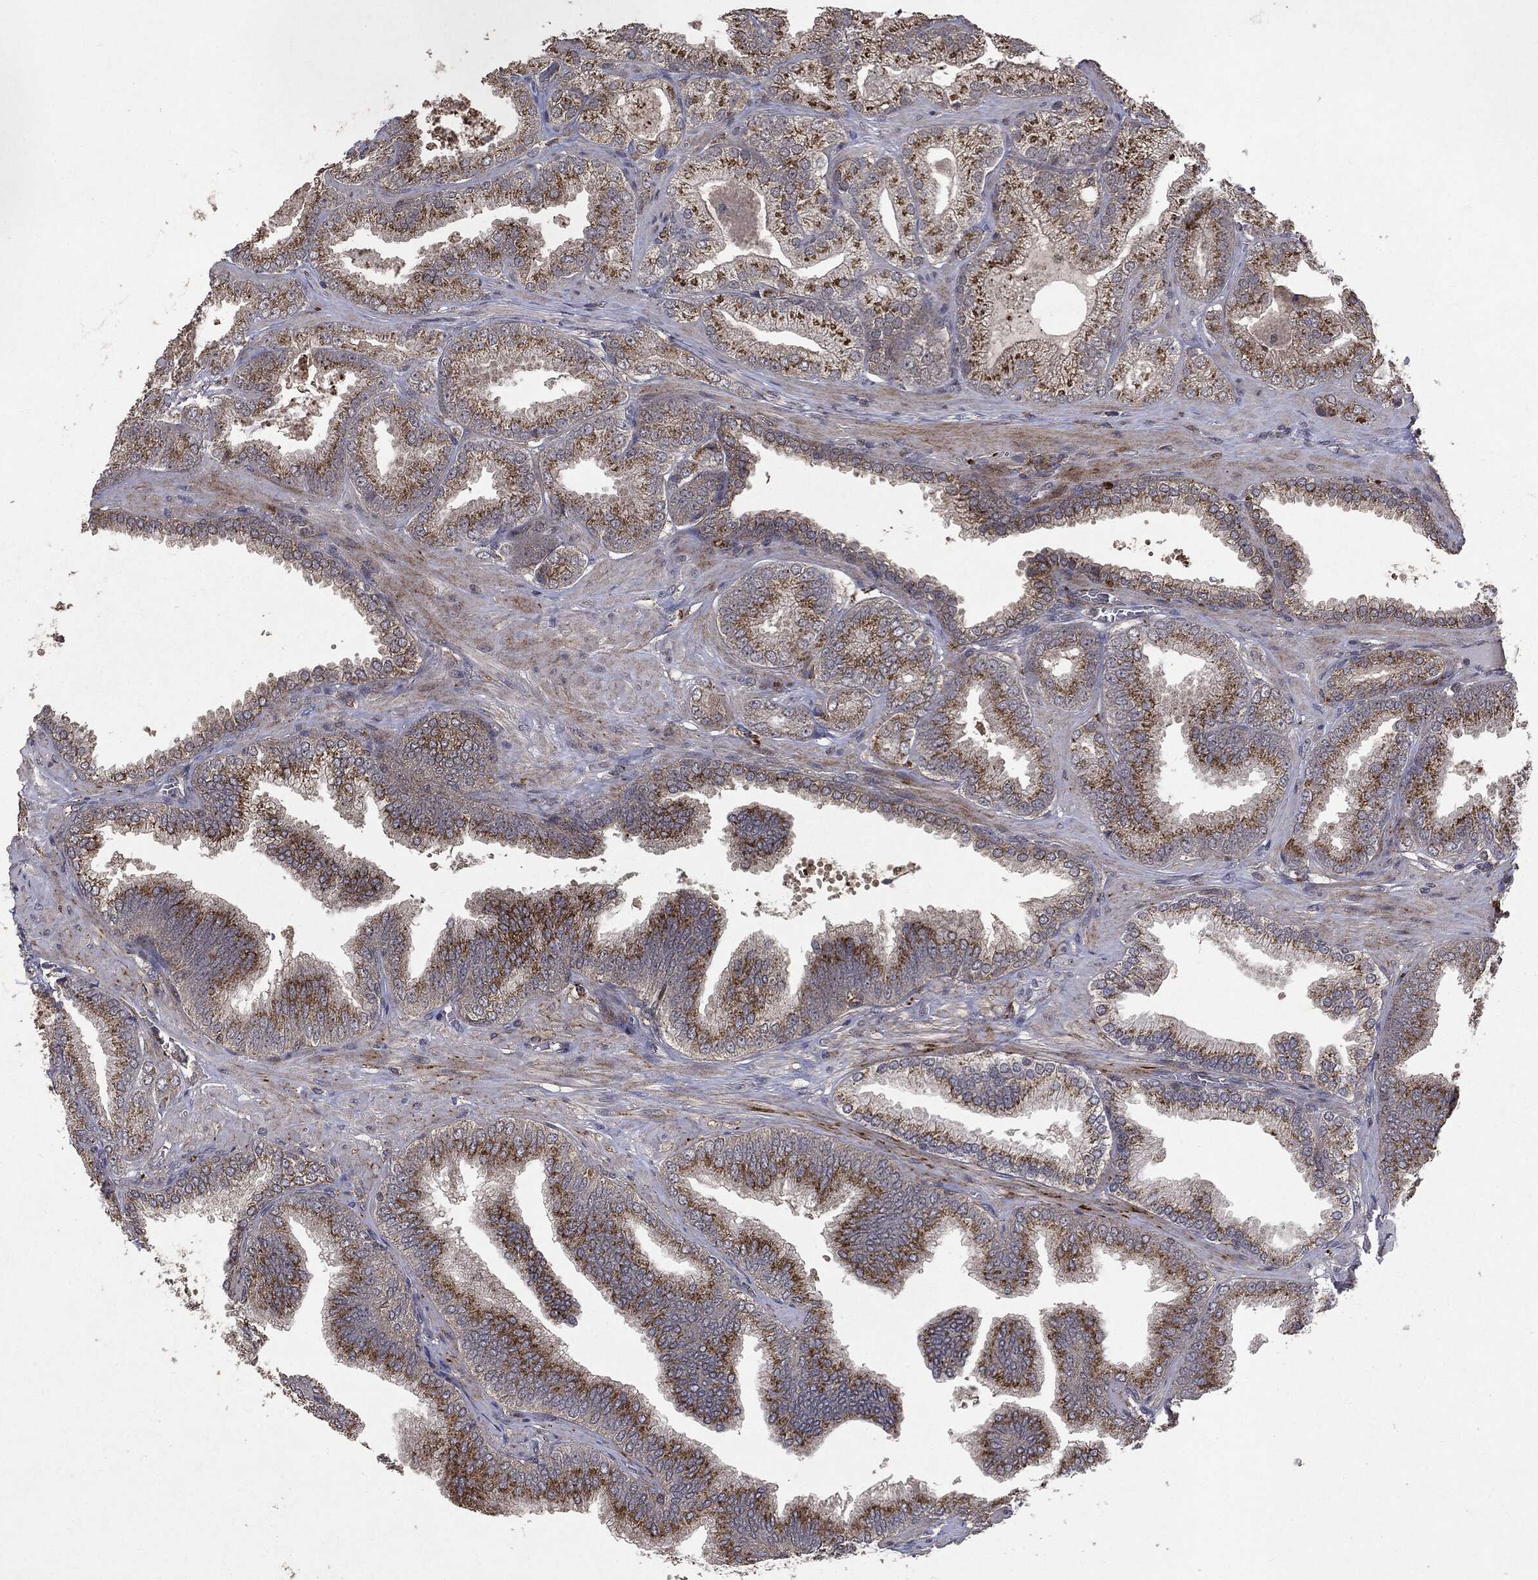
{"staining": {"intensity": "moderate", "quantity": "25%-75%", "location": "cytoplasmic/membranous"}, "tissue": "prostate cancer", "cell_type": "Tumor cells", "image_type": "cancer", "snomed": [{"axis": "morphology", "description": "Adenocarcinoma, High grade"}, {"axis": "topography", "description": "Prostate"}], "caption": "Prostate cancer (high-grade adenocarcinoma) was stained to show a protein in brown. There is medium levels of moderate cytoplasmic/membranous positivity in about 25%-75% of tumor cells.", "gene": "PTEN", "patient": {"sex": "male", "age": 68}}